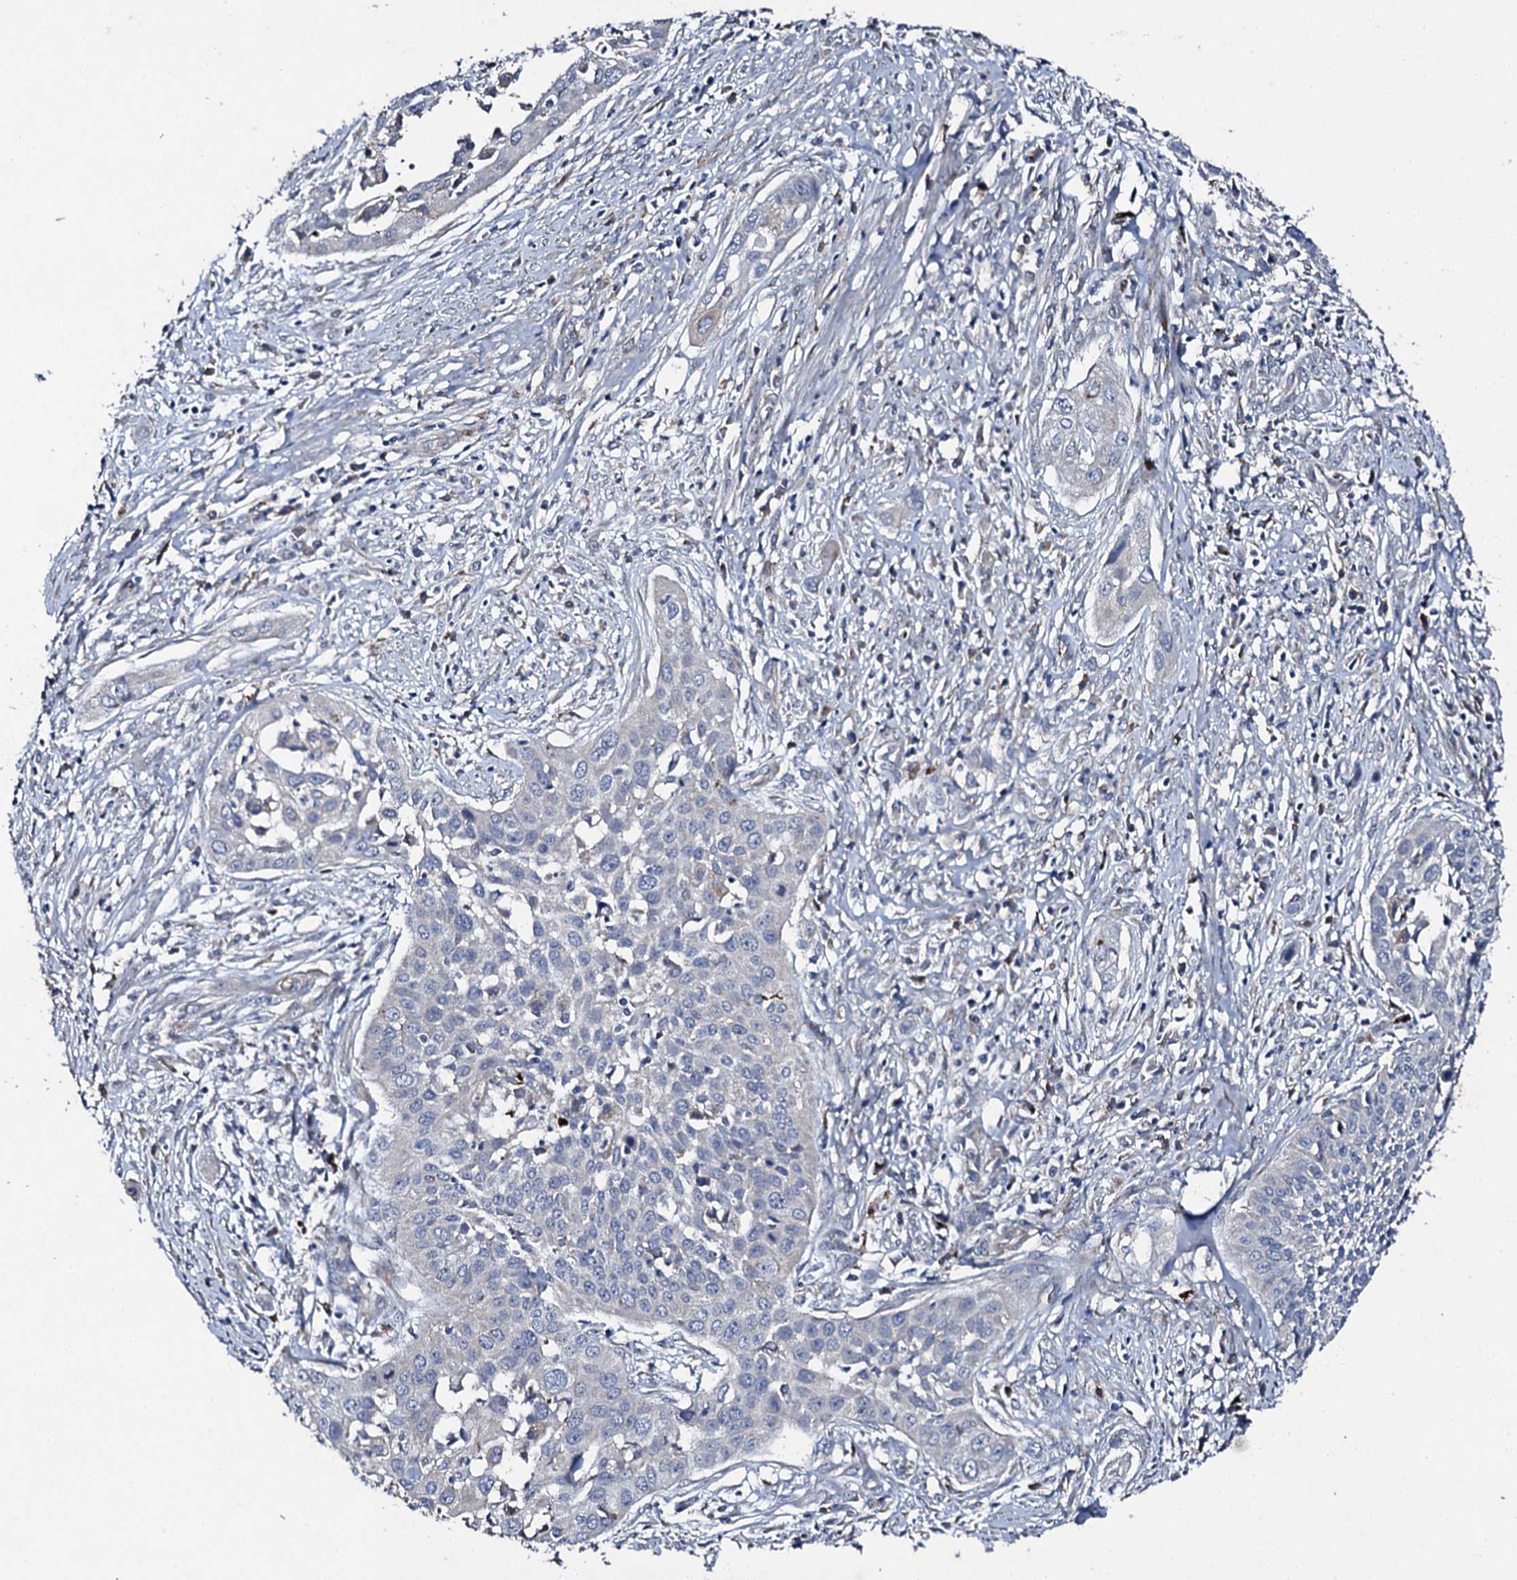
{"staining": {"intensity": "negative", "quantity": "none", "location": "none"}, "tissue": "cervical cancer", "cell_type": "Tumor cells", "image_type": "cancer", "snomed": [{"axis": "morphology", "description": "Squamous cell carcinoma, NOS"}, {"axis": "topography", "description": "Cervix"}], "caption": "A micrograph of cervical squamous cell carcinoma stained for a protein displays no brown staining in tumor cells.", "gene": "LRRC28", "patient": {"sex": "female", "age": 34}}